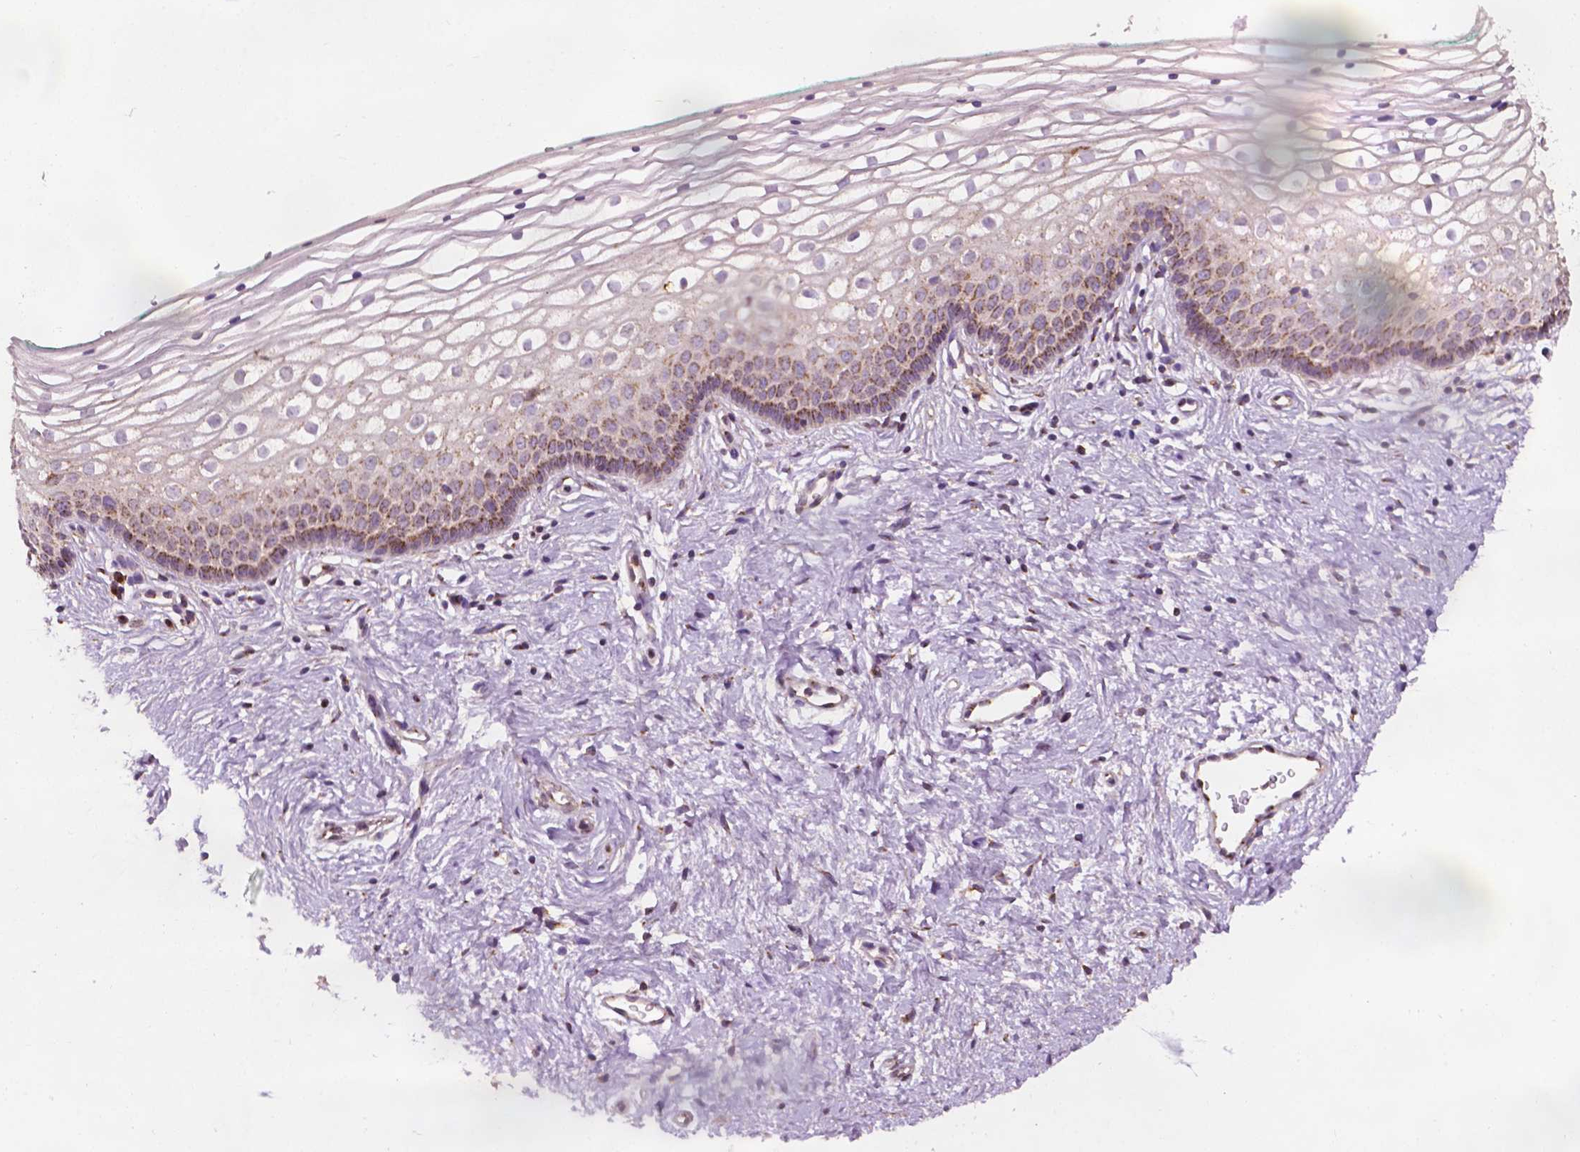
{"staining": {"intensity": "weak", "quantity": "25%-75%", "location": "cytoplasmic/membranous"}, "tissue": "vagina", "cell_type": "Squamous epithelial cells", "image_type": "normal", "snomed": [{"axis": "morphology", "description": "Normal tissue, NOS"}, {"axis": "topography", "description": "Vagina"}], "caption": "A high-resolution micrograph shows immunohistochemistry (IHC) staining of normal vagina, which displays weak cytoplasmic/membranous expression in about 25%-75% of squamous epithelial cells.", "gene": "EBAG9", "patient": {"sex": "female", "age": 36}}